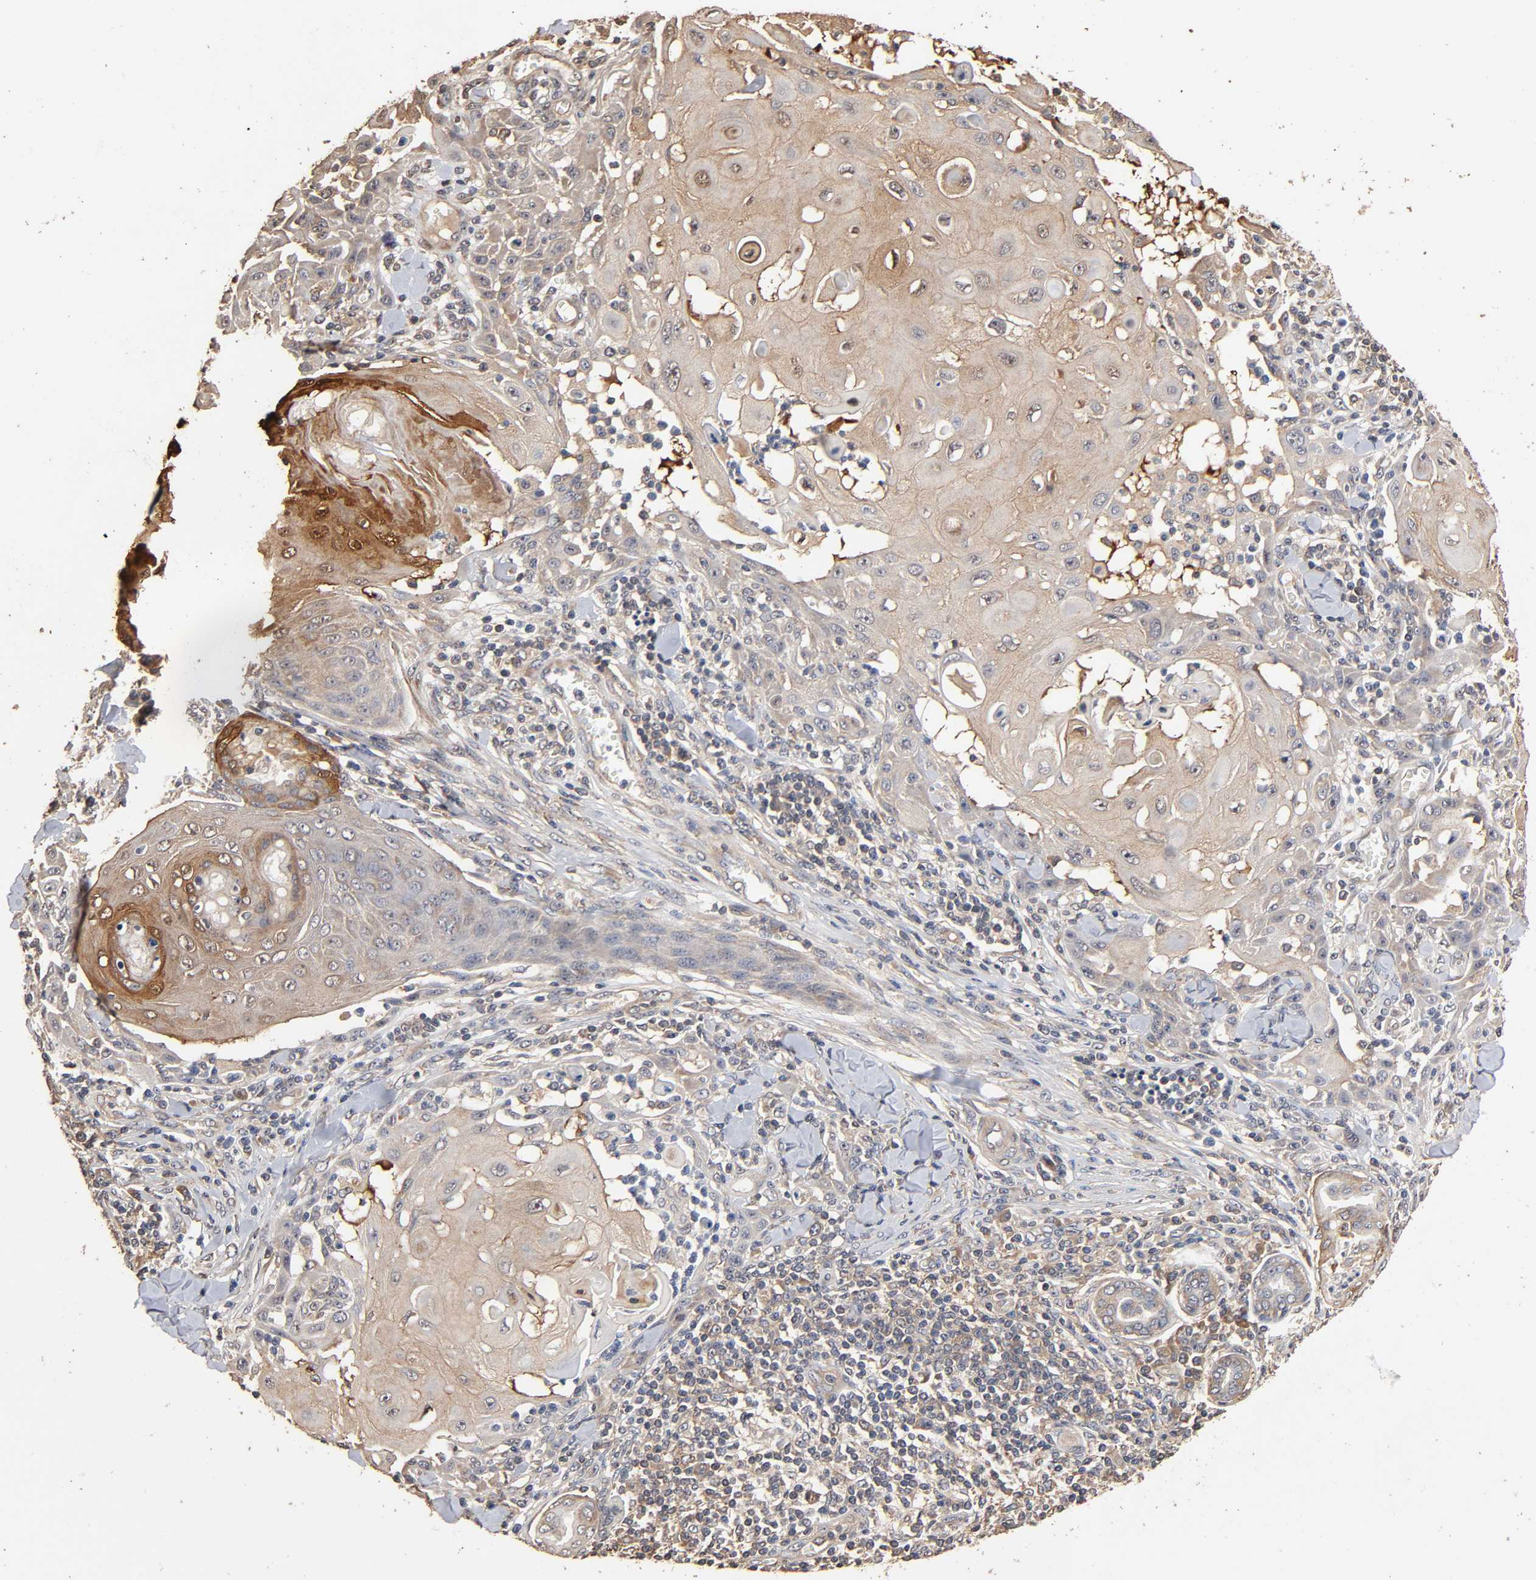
{"staining": {"intensity": "weak", "quantity": ">75%", "location": "cytoplasmic/membranous"}, "tissue": "skin cancer", "cell_type": "Tumor cells", "image_type": "cancer", "snomed": [{"axis": "morphology", "description": "Squamous cell carcinoma, NOS"}, {"axis": "topography", "description": "Skin"}], "caption": "Protein expression analysis of skin squamous cell carcinoma displays weak cytoplasmic/membranous staining in about >75% of tumor cells.", "gene": "ARHGEF7", "patient": {"sex": "male", "age": 24}}